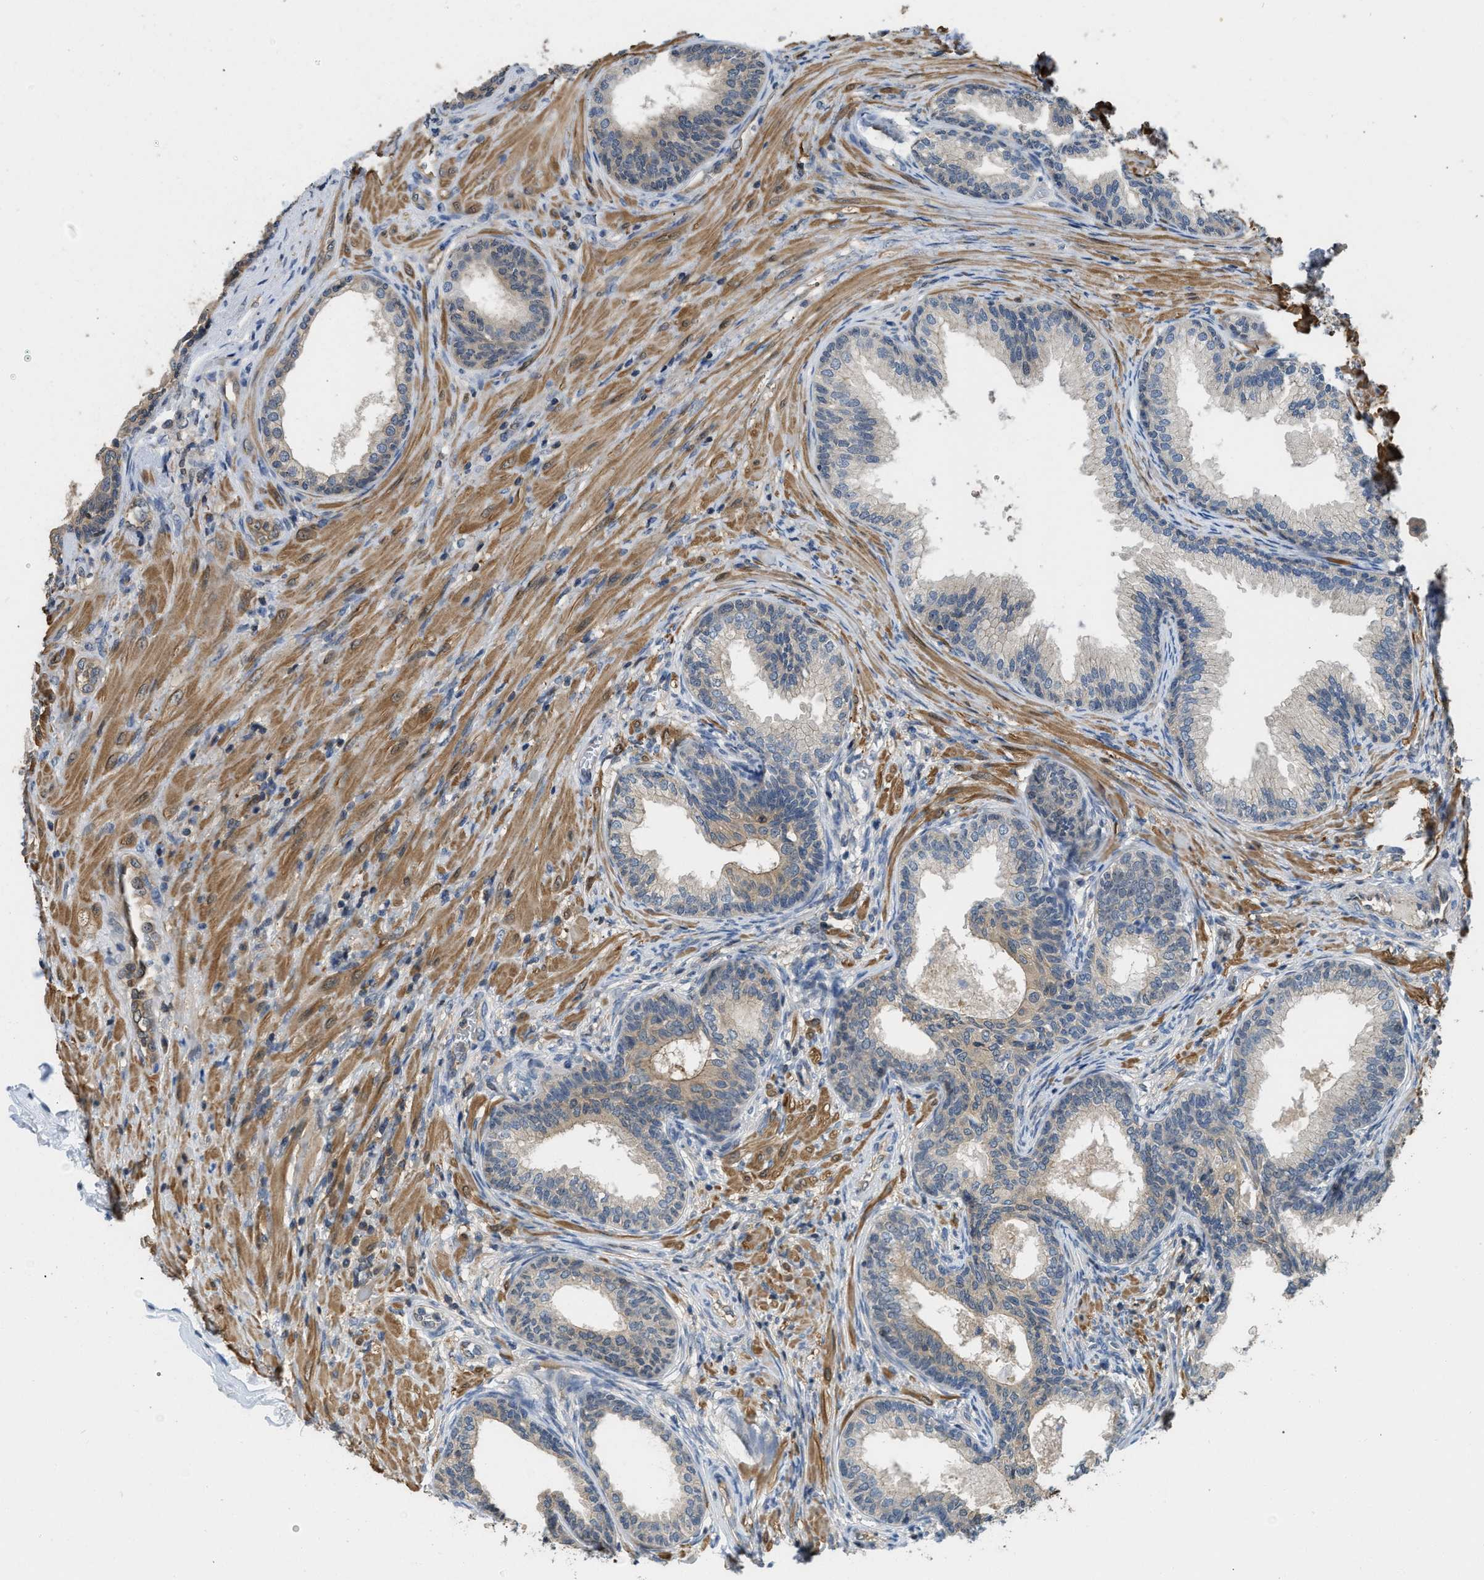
{"staining": {"intensity": "weak", "quantity": "<25%", "location": "cytoplasmic/membranous"}, "tissue": "prostate", "cell_type": "Glandular cells", "image_type": "normal", "snomed": [{"axis": "morphology", "description": "Normal tissue, NOS"}, {"axis": "topography", "description": "Prostate"}], "caption": "A micrograph of prostate stained for a protein shows no brown staining in glandular cells. The staining was performed using DAB (3,3'-diaminobenzidine) to visualize the protein expression in brown, while the nuclei were stained in blue with hematoxylin (Magnification: 20x).", "gene": "TES", "patient": {"sex": "male", "age": 76}}